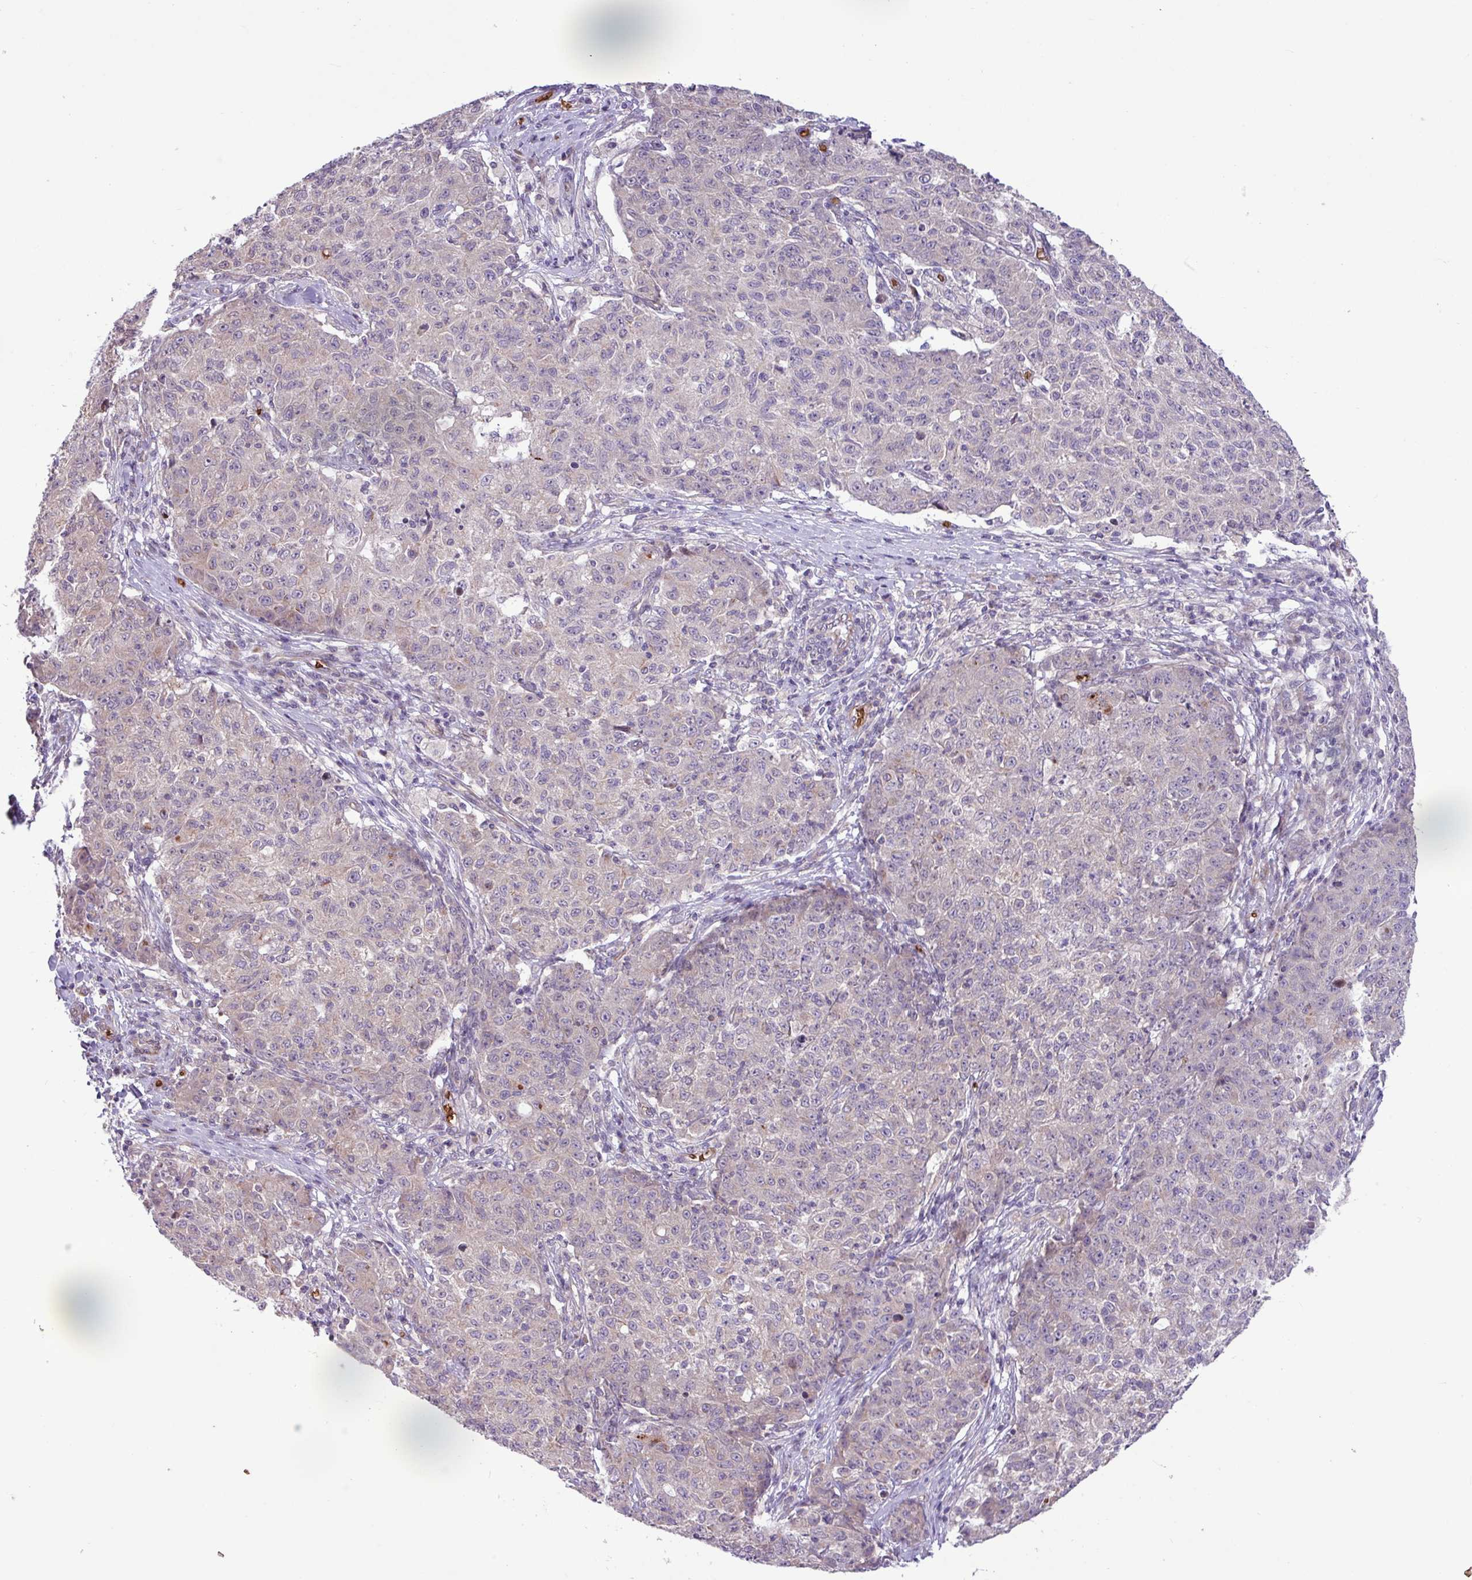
{"staining": {"intensity": "negative", "quantity": "none", "location": "none"}, "tissue": "ovarian cancer", "cell_type": "Tumor cells", "image_type": "cancer", "snomed": [{"axis": "morphology", "description": "Carcinoma, endometroid"}, {"axis": "topography", "description": "Ovary"}], "caption": "There is no significant staining in tumor cells of ovarian cancer (endometroid carcinoma).", "gene": "RAD21L1", "patient": {"sex": "female", "age": 42}}